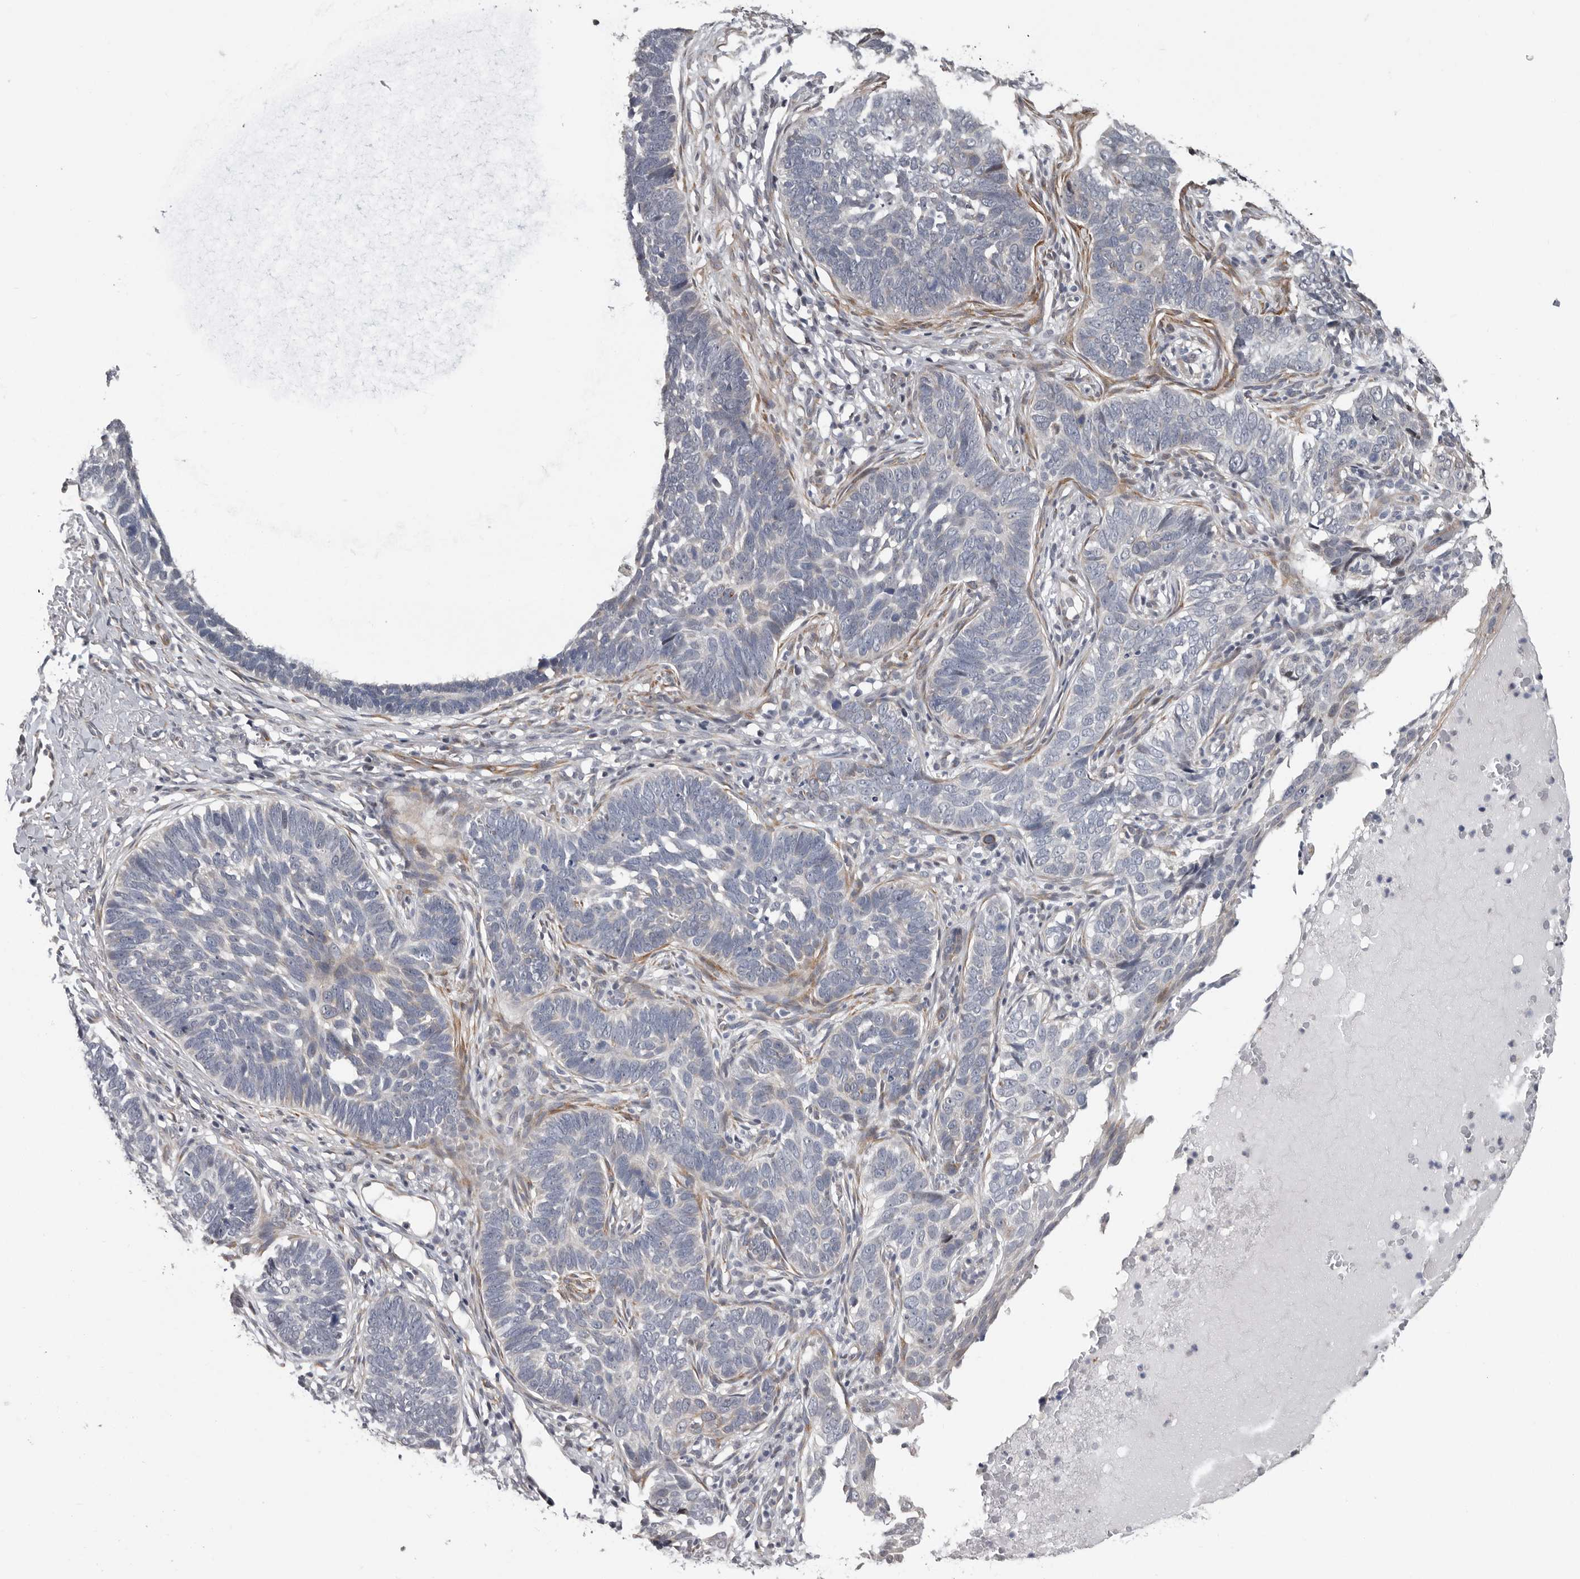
{"staining": {"intensity": "negative", "quantity": "none", "location": "none"}, "tissue": "skin cancer", "cell_type": "Tumor cells", "image_type": "cancer", "snomed": [{"axis": "morphology", "description": "Normal tissue, NOS"}, {"axis": "morphology", "description": "Basal cell carcinoma"}, {"axis": "topography", "description": "Skin"}], "caption": "Histopathology image shows no significant protein staining in tumor cells of skin cancer (basal cell carcinoma). Brightfield microscopy of immunohistochemistry stained with DAB (brown) and hematoxylin (blue), captured at high magnification.", "gene": "RALGPS2", "patient": {"sex": "male", "age": 77}}